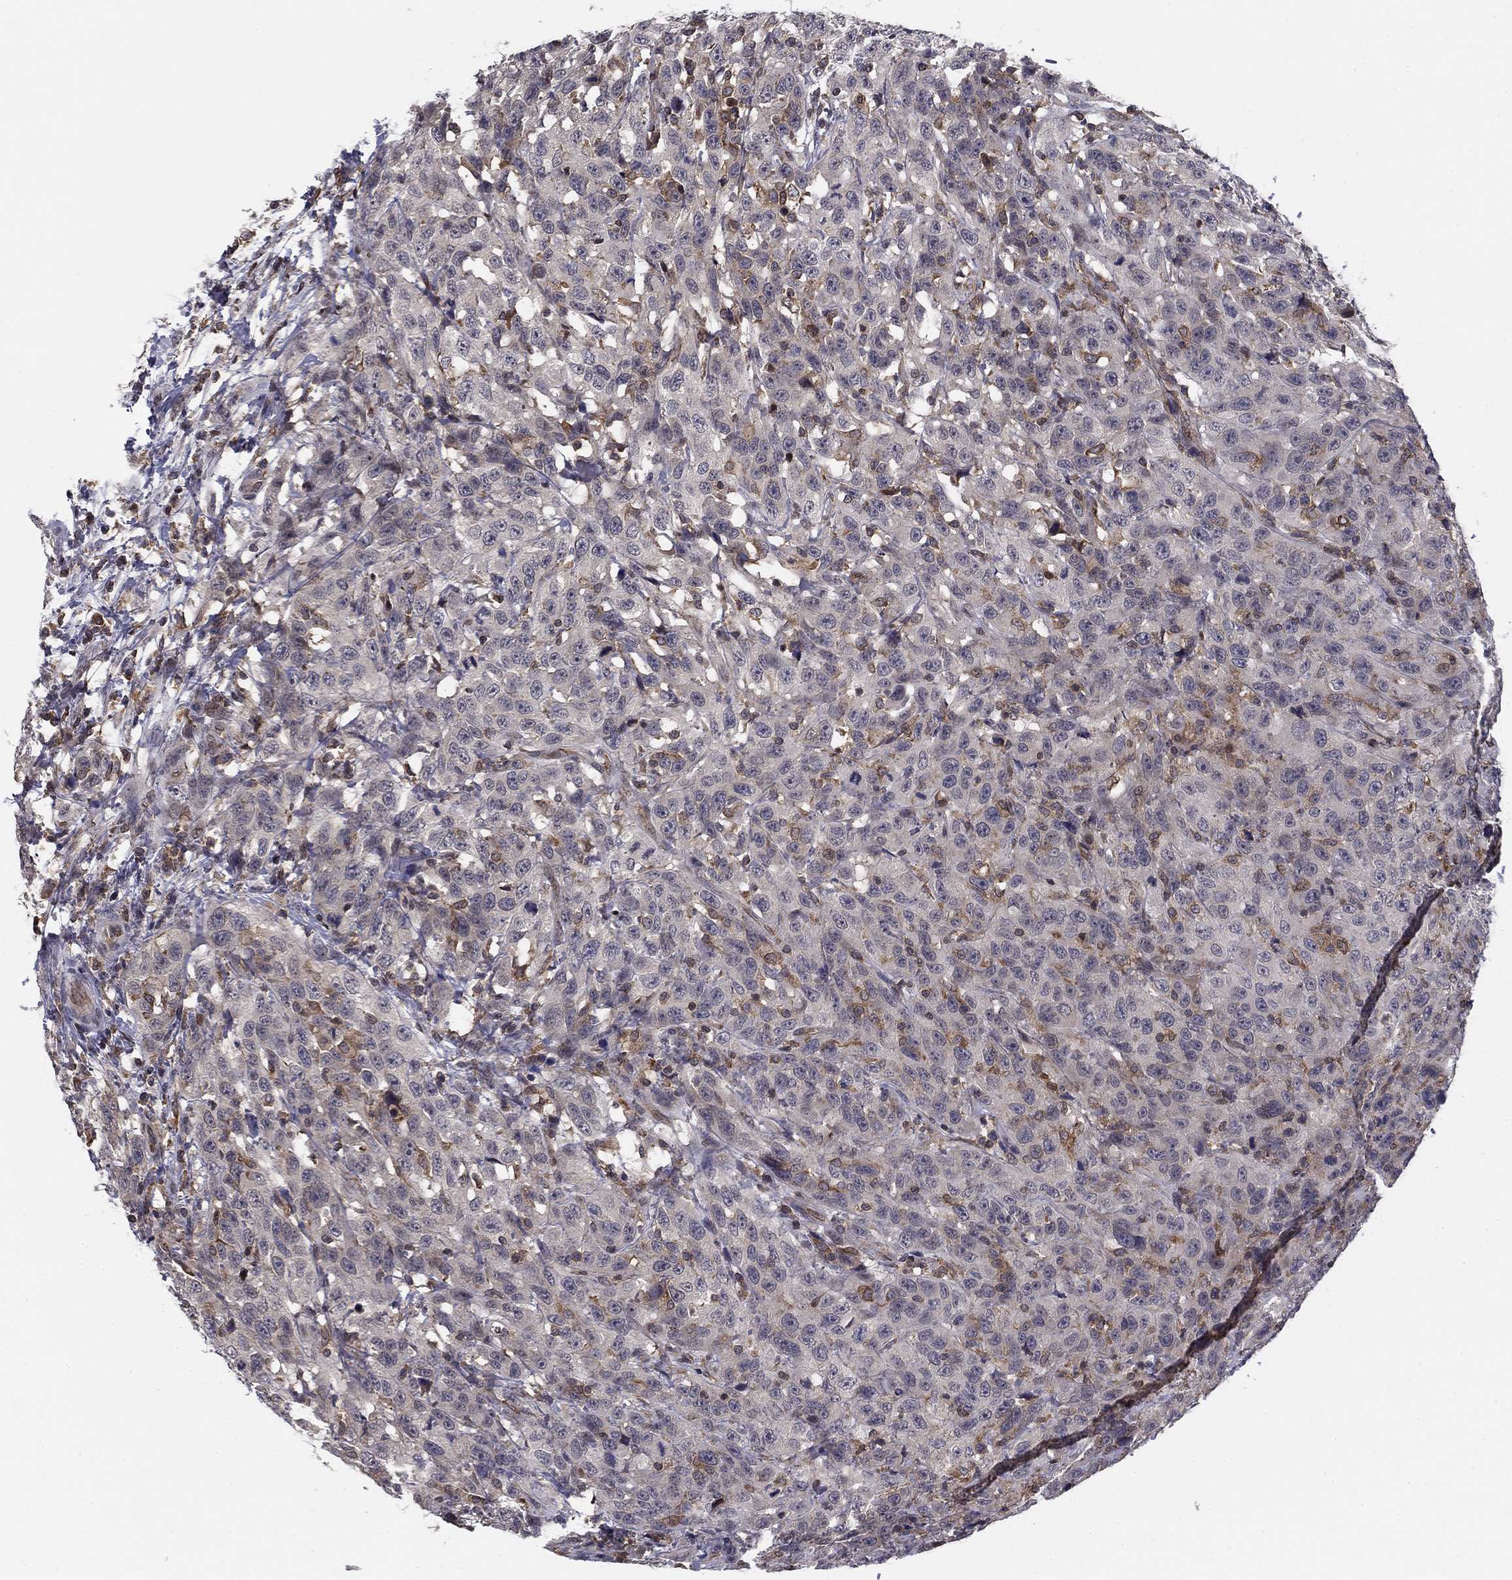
{"staining": {"intensity": "weak", "quantity": "<25%", "location": "cytoplasmic/membranous"}, "tissue": "urothelial cancer", "cell_type": "Tumor cells", "image_type": "cancer", "snomed": [{"axis": "morphology", "description": "Urothelial carcinoma, NOS"}, {"axis": "morphology", "description": "Urothelial carcinoma, High grade"}, {"axis": "topography", "description": "Urinary bladder"}], "caption": "Tumor cells are negative for brown protein staining in urothelial cancer.", "gene": "PLCB2", "patient": {"sex": "female", "age": 73}}